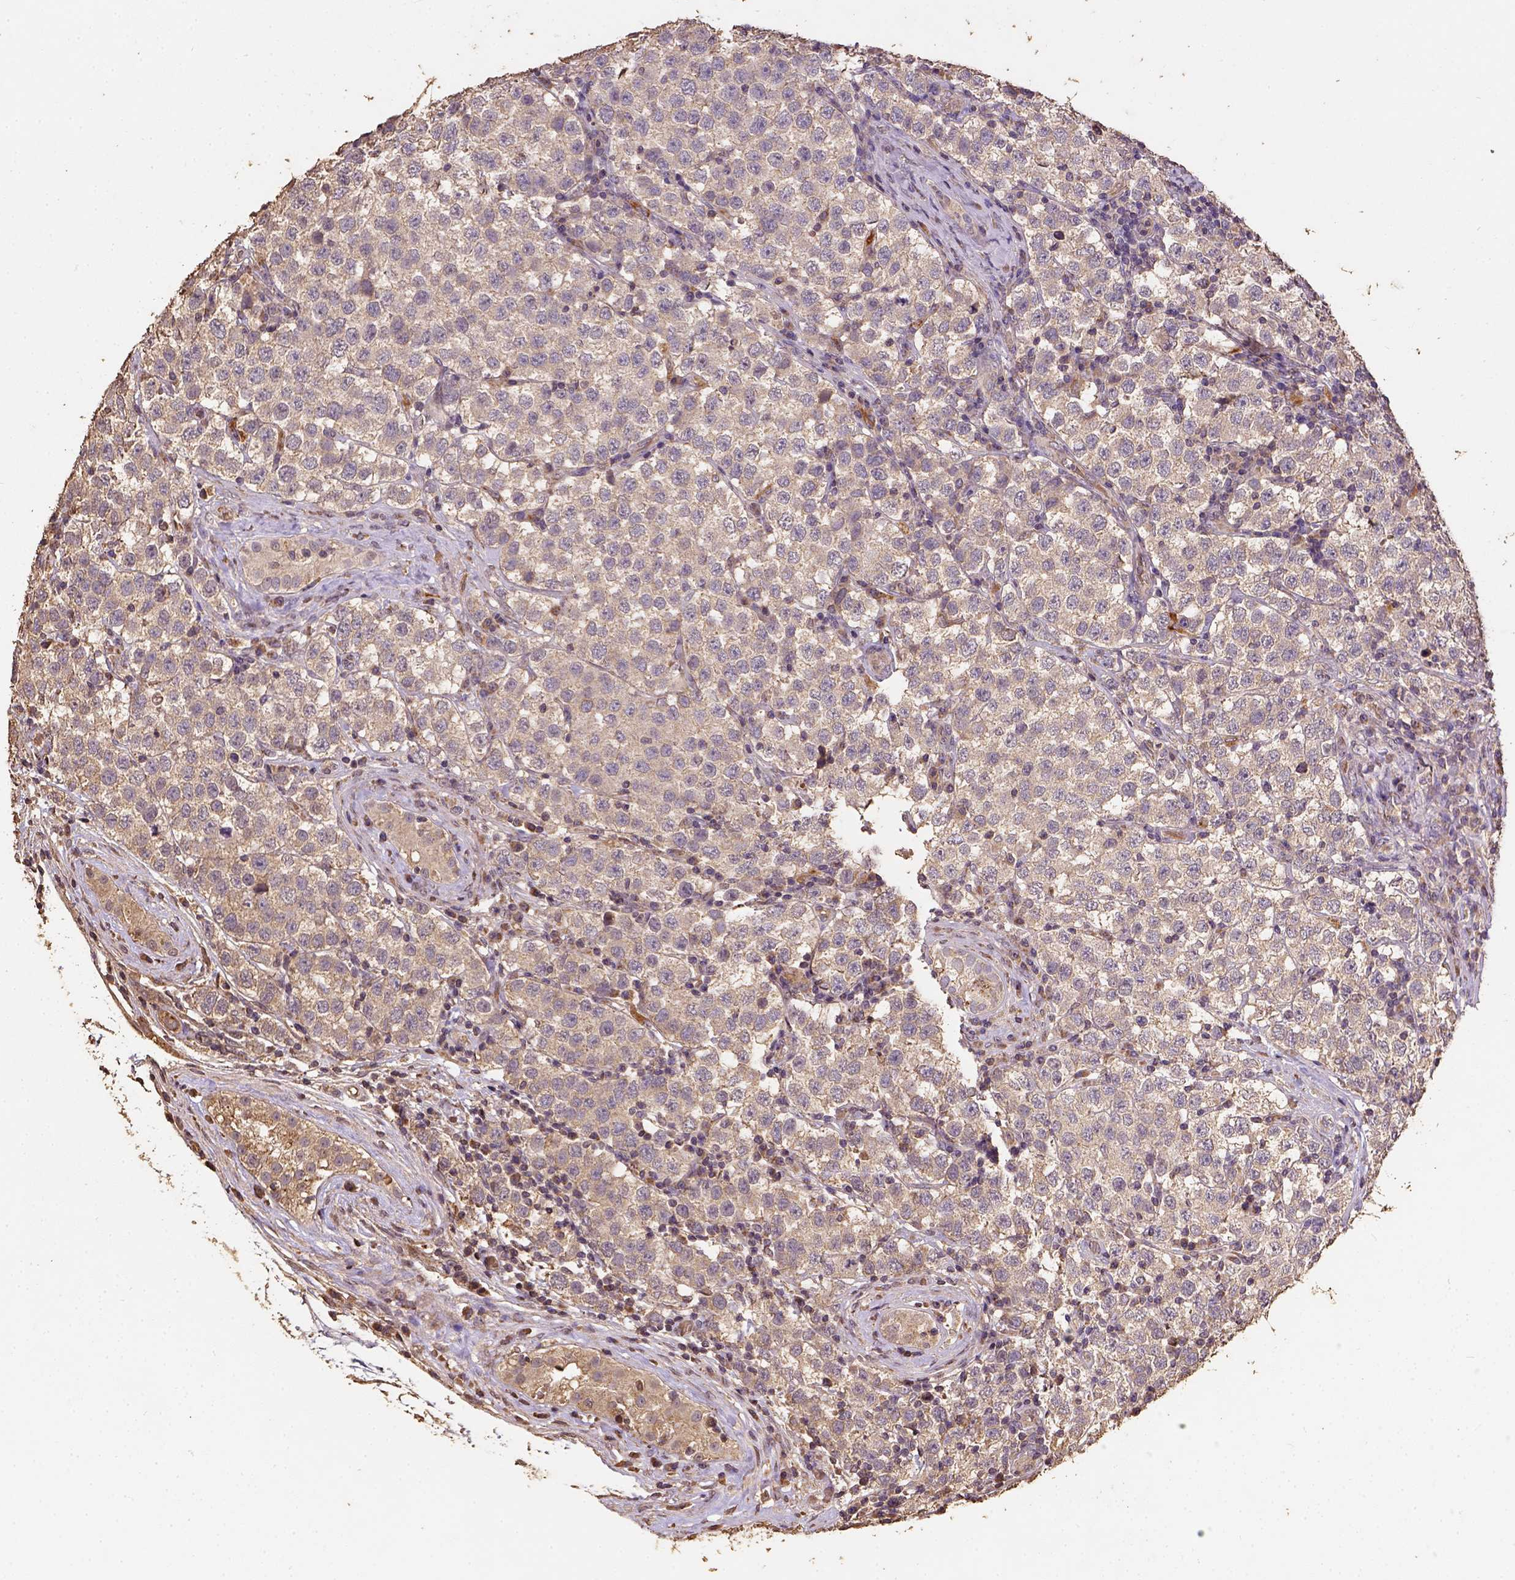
{"staining": {"intensity": "weak", "quantity": ">75%", "location": "cytoplasmic/membranous"}, "tissue": "testis cancer", "cell_type": "Tumor cells", "image_type": "cancer", "snomed": [{"axis": "morphology", "description": "Seminoma, NOS"}, {"axis": "topography", "description": "Testis"}], "caption": "Weak cytoplasmic/membranous protein staining is seen in approximately >75% of tumor cells in testis cancer.", "gene": "ATP1B3", "patient": {"sex": "male", "age": 34}}